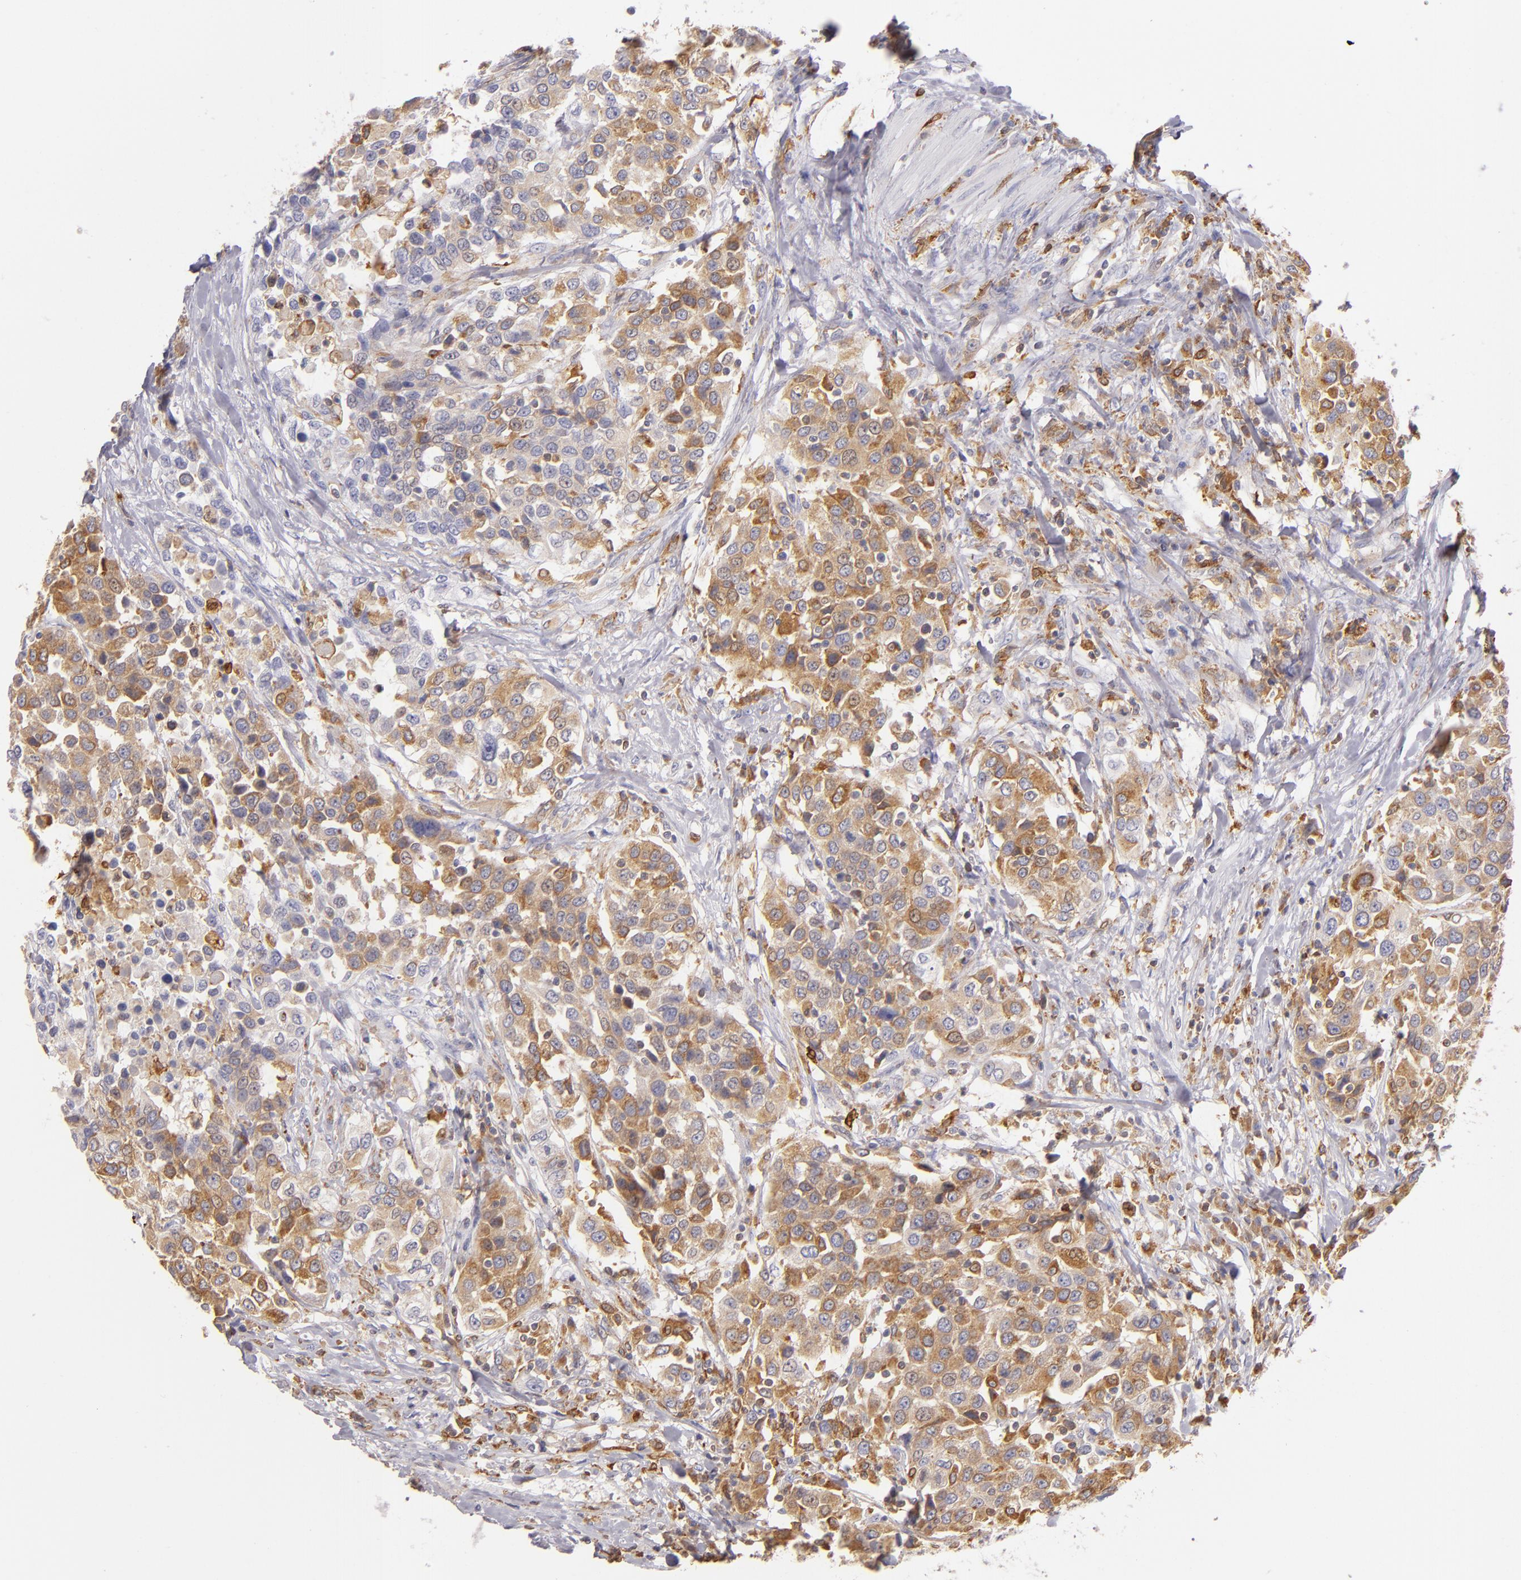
{"staining": {"intensity": "moderate", "quantity": ">75%", "location": "cytoplasmic/membranous"}, "tissue": "urothelial cancer", "cell_type": "Tumor cells", "image_type": "cancer", "snomed": [{"axis": "morphology", "description": "Urothelial carcinoma, High grade"}, {"axis": "topography", "description": "Urinary bladder"}], "caption": "Urothelial carcinoma (high-grade) was stained to show a protein in brown. There is medium levels of moderate cytoplasmic/membranous positivity in about >75% of tumor cells. The staining was performed using DAB to visualize the protein expression in brown, while the nuclei were stained in blue with hematoxylin (Magnification: 20x).", "gene": "CD74", "patient": {"sex": "female", "age": 80}}